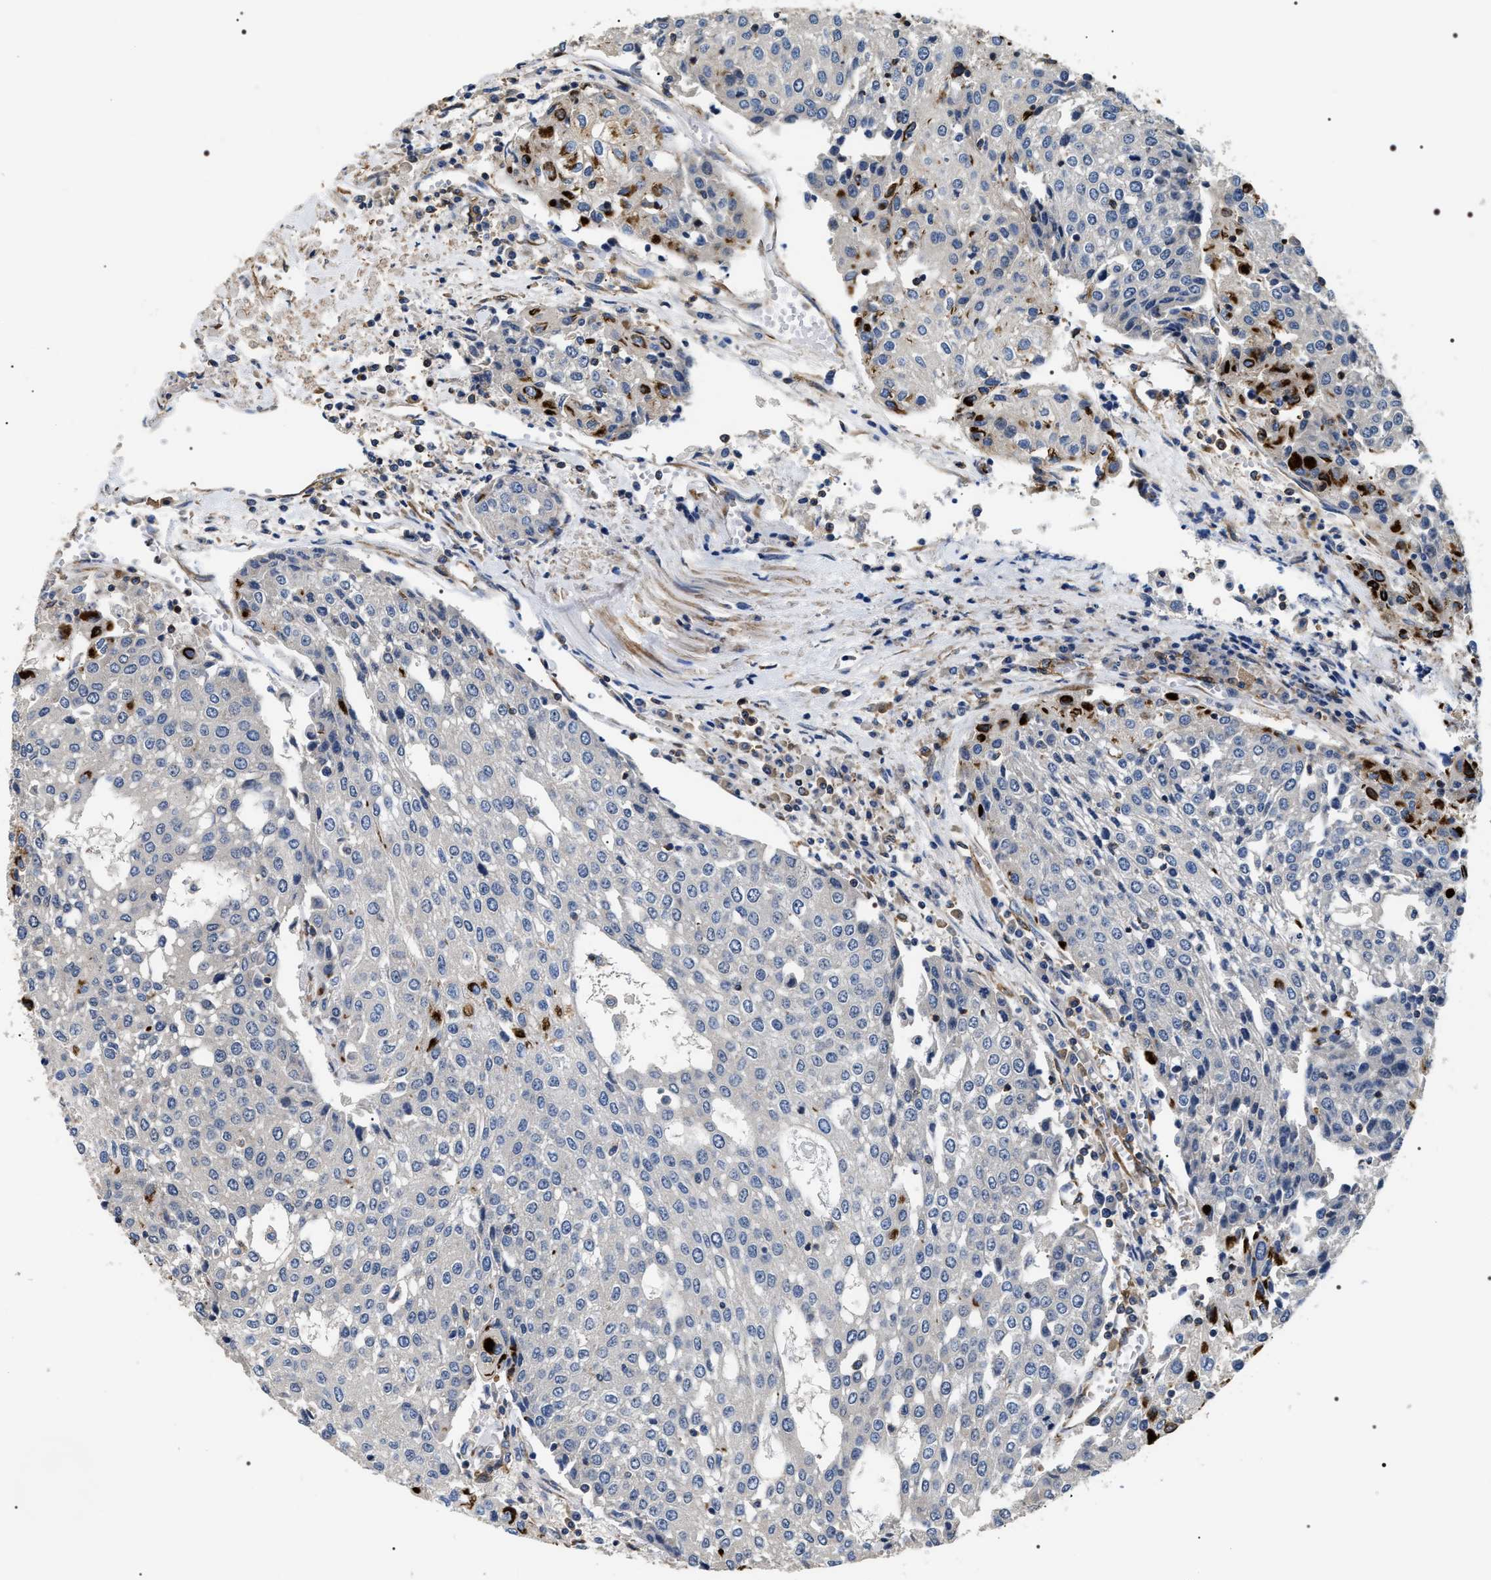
{"staining": {"intensity": "negative", "quantity": "none", "location": "none"}, "tissue": "urothelial cancer", "cell_type": "Tumor cells", "image_type": "cancer", "snomed": [{"axis": "morphology", "description": "Urothelial carcinoma, High grade"}, {"axis": "topography", "description": "Urinary bladder"}], "caption": "Urothelial carcinoma (high-grade) was stained to show a protein in brown. There is no significant positivity in tumor cells.", "gene": "ZC3HAV1L", "patient": {"sex": "female", "age": 85}}